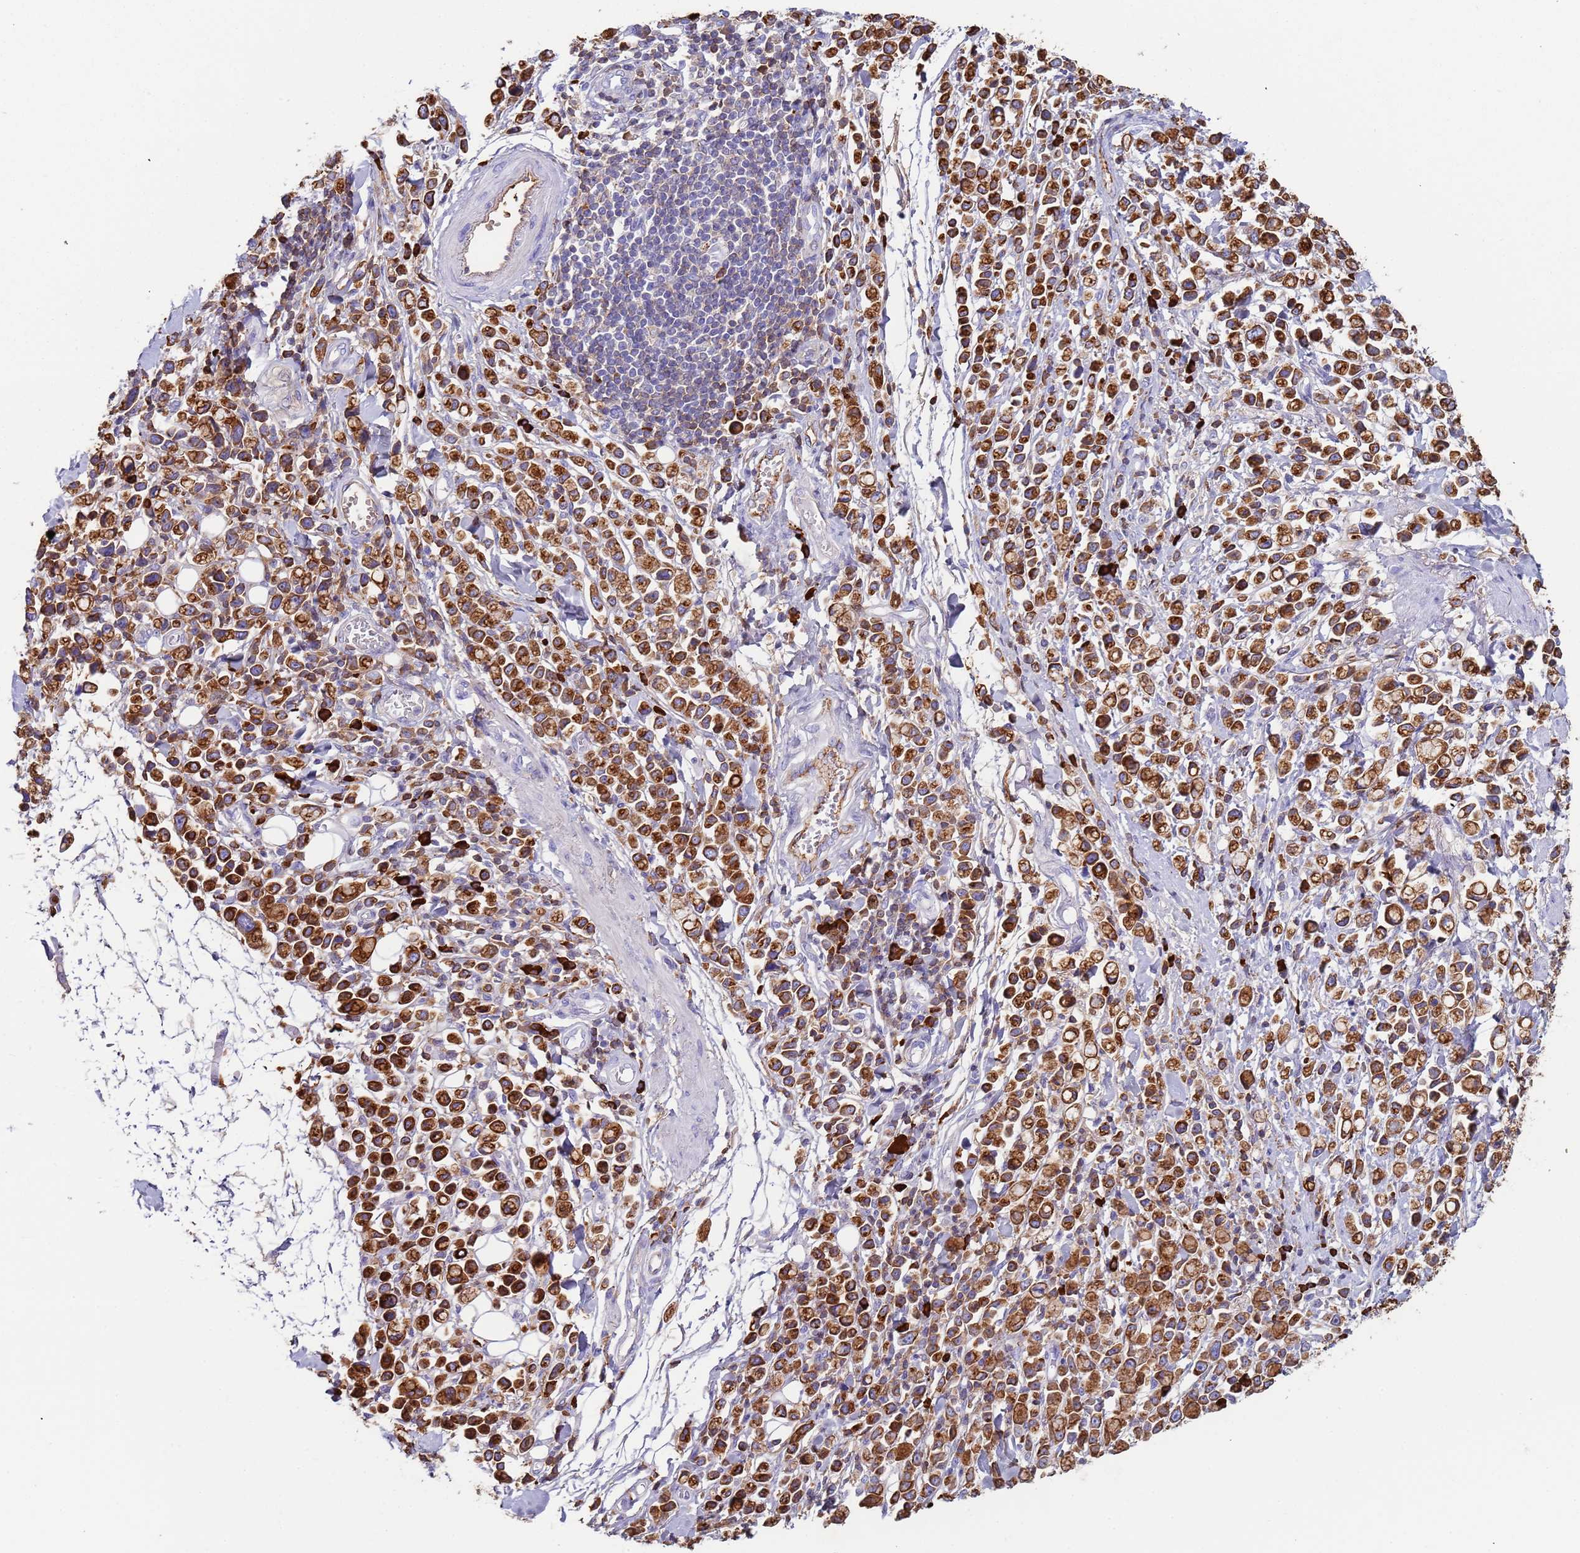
{"staining": {"intensity": "strong", "quantity": ">75%", "location": "cytoplasmic/membranous"}, "tissue": "stomach cancer", "cell_type": "Tumor cells", "image_type": "cancer", "snomed": [{"axis": "morphology", "description": "Adenocarcinoma, NOS"}, {"axis": "topography", "description": "Stomach"}], "caption": "DAB immunohistochemical staining of human stomach cancer (adenocarcinoma) displays strong cytoplasmic/membranous protein expression in approximately >75% of tumor cells.", "gene": "CYSLTR2", "patient": {"sex": "female", "age": 81}}